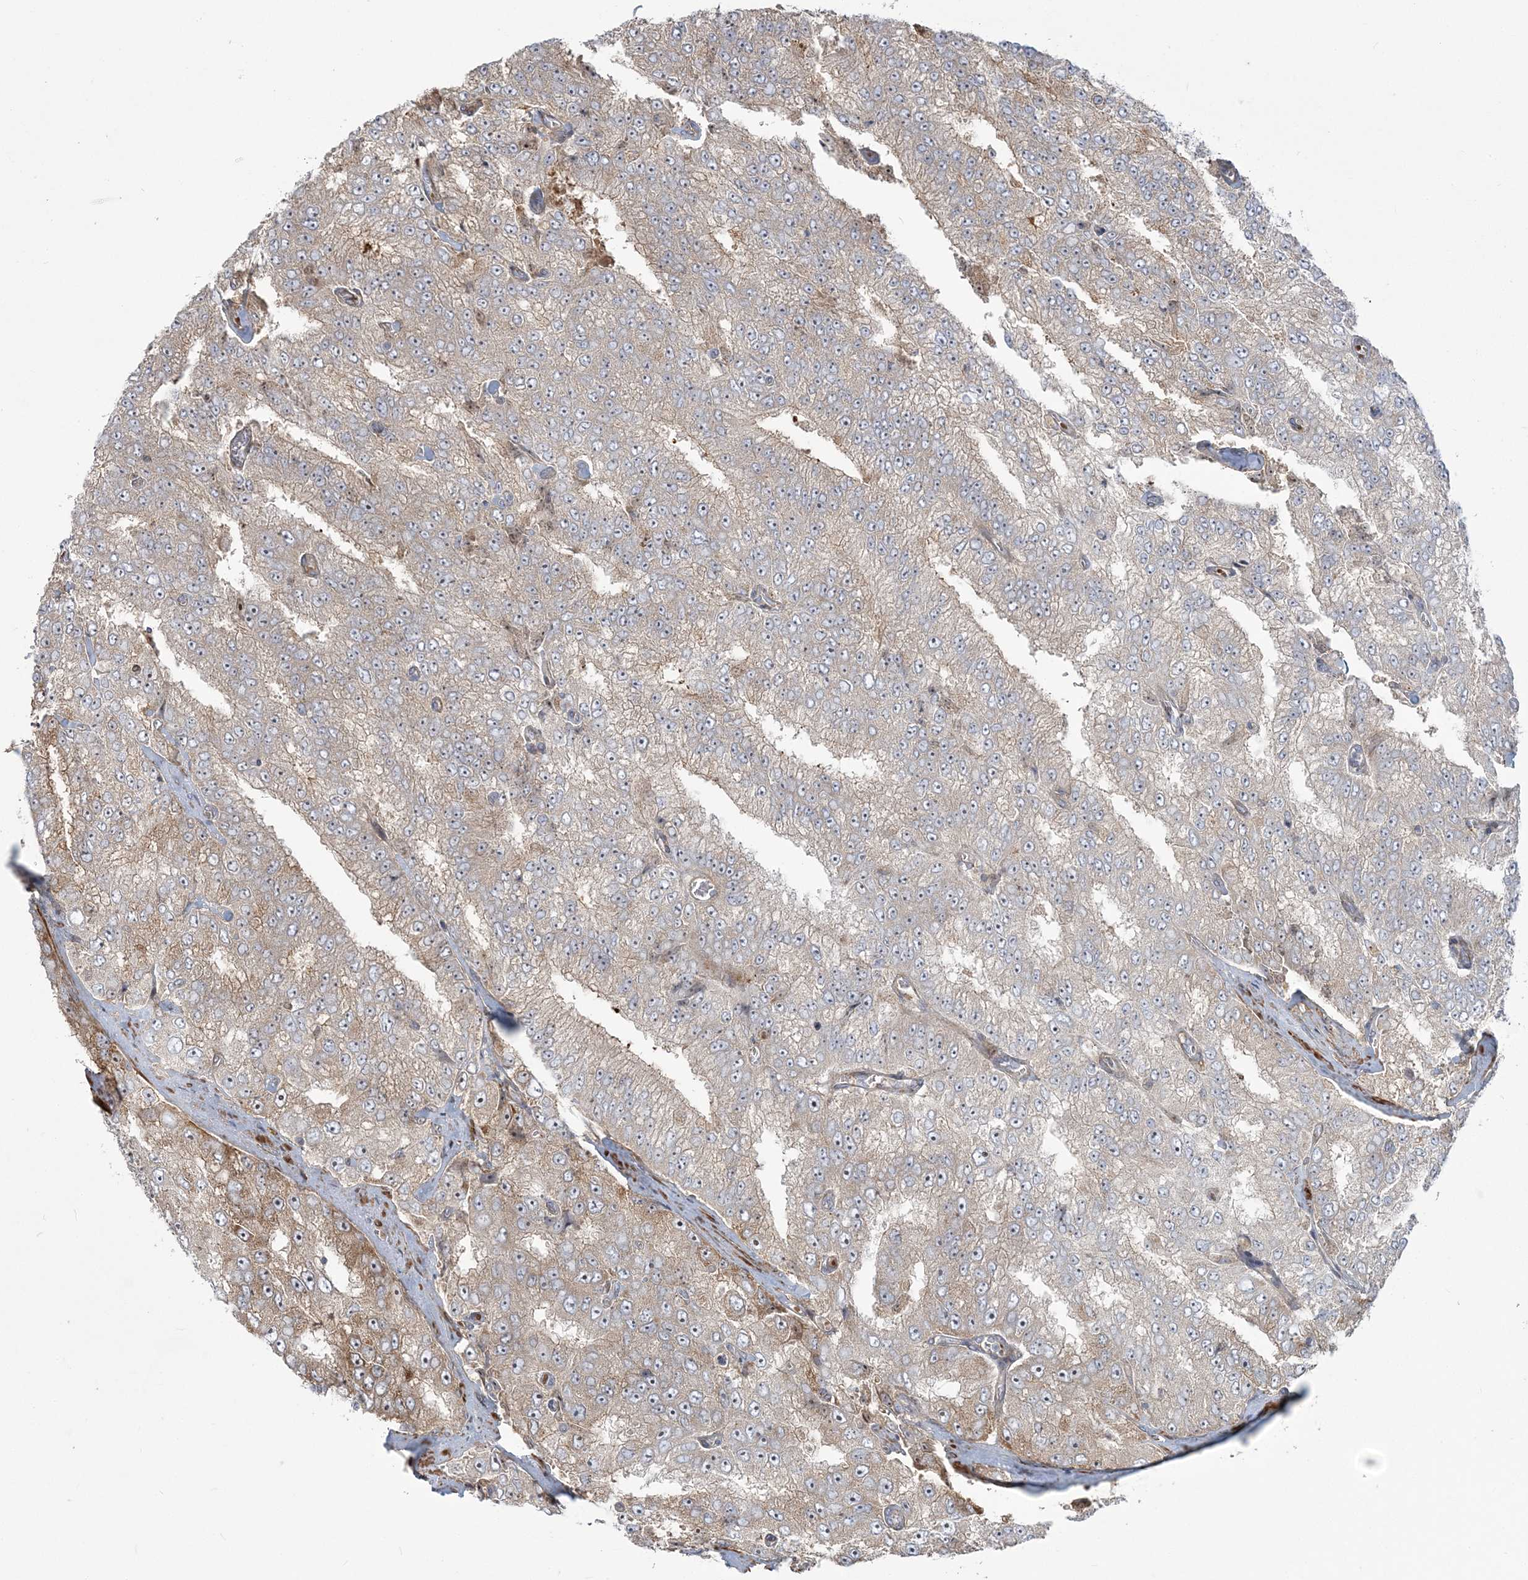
{"staining": {"intensity": "weak", "quantity": "25%-75%", "location": "cytoplasmic/membranous"}, "tissue": "prostate cancer", "cell_type": "Tumor cells", "image_type": "cancer", "snomed": [{"axis": "morphology", "description": "Adenocarcinoma, High grade"}, {"axis": "topography", "description": "Prostate"}], "caption": "There is low levels of weak cytoplasmic/membranous expression in tumor cells of prostate high-grade adenocarcinoma, as demonstrated by immunohistochemical staining (brown color).", "gene": "NUDT9", "patient": {"sex": "male", "age": 58}}